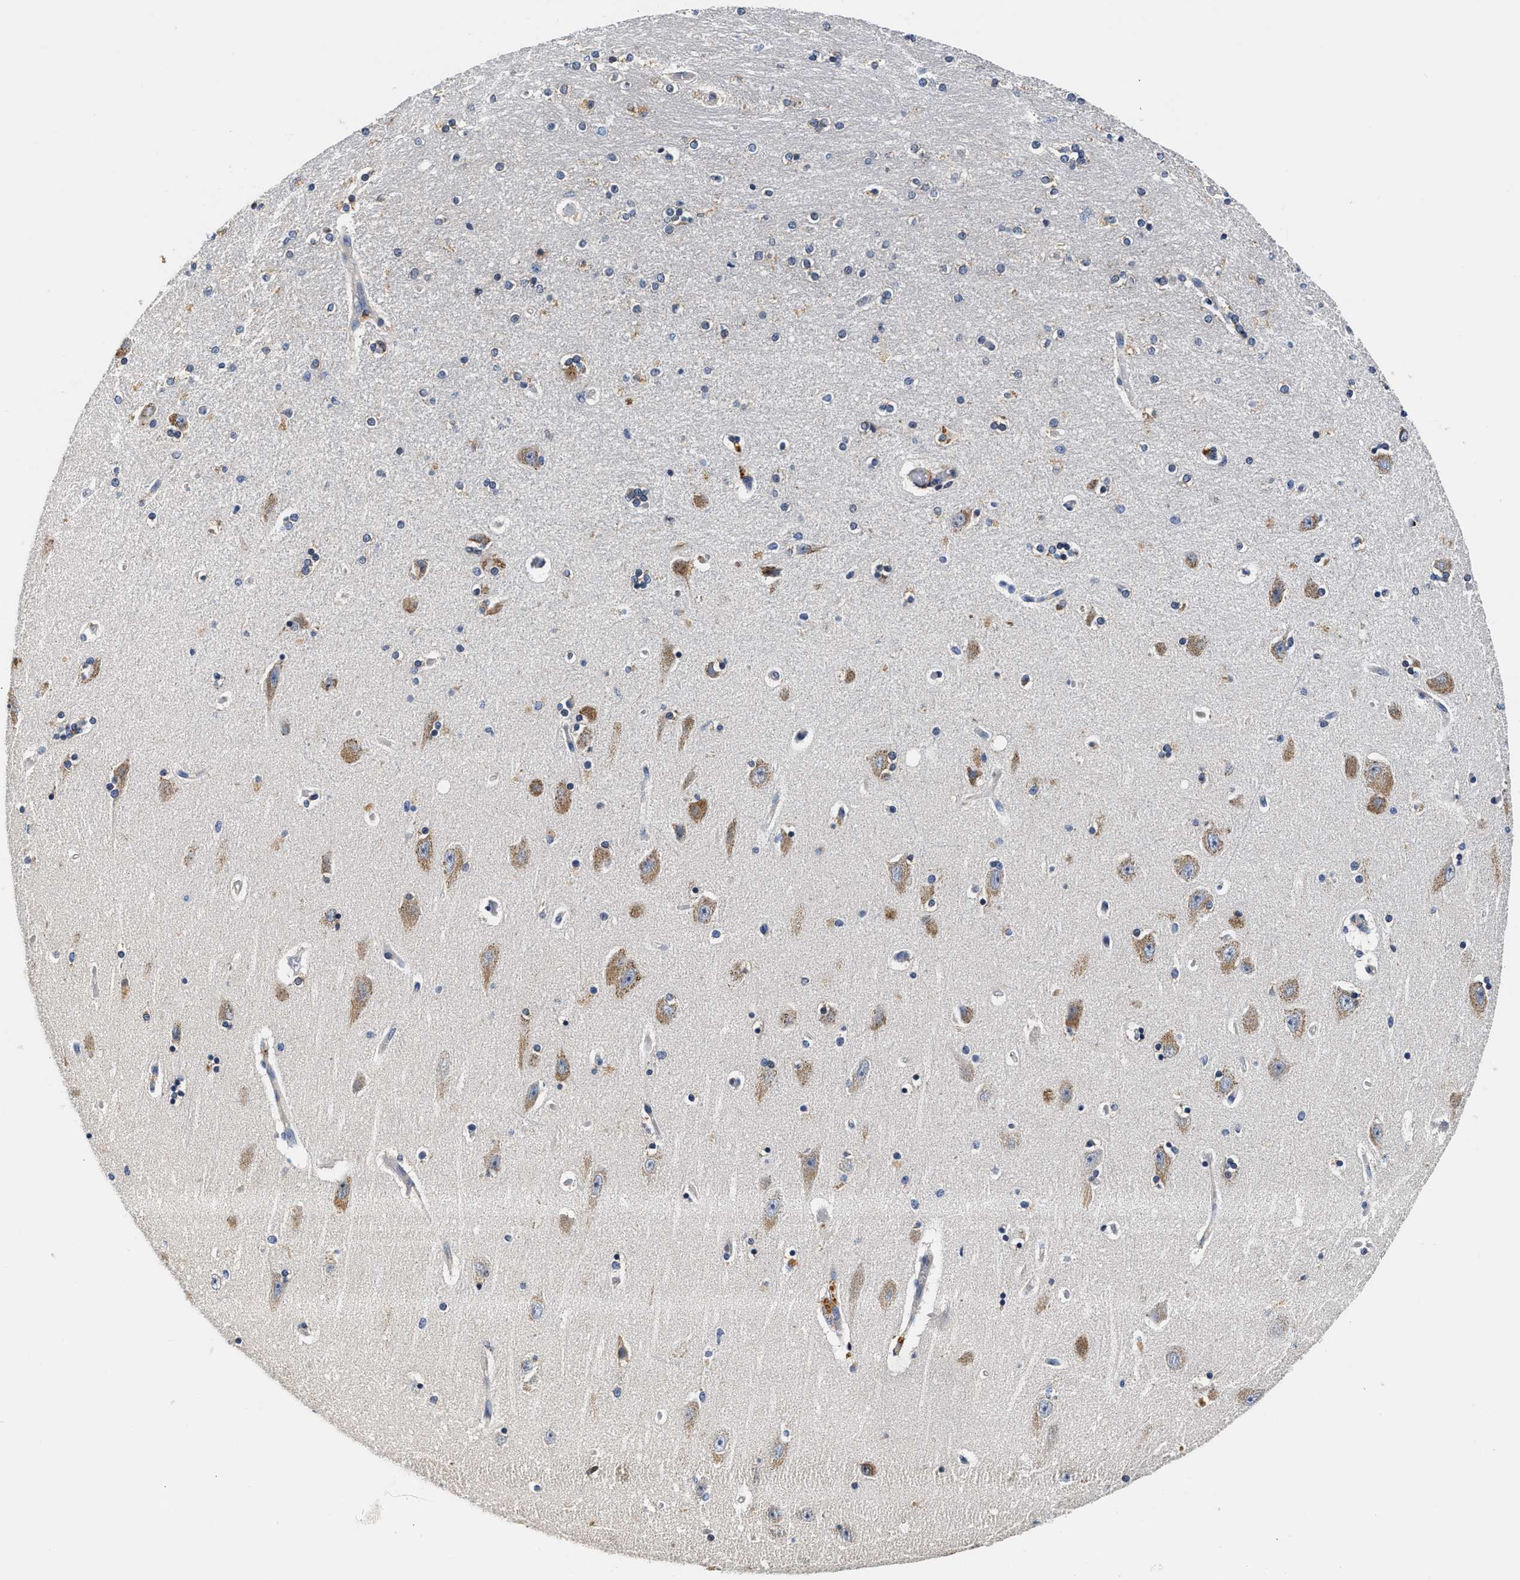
{"staining": {"intensity": "weak", "quantity": "<25%", "location": "cytoplasmic/membranous"}, "tissue": "hippocampus", "cell_type": "Glial cells", "image_type": "normal", "snomed": [{"axis": "morphology", "description": "Normal tissue, NOS"}, {"axis": "topography", "description": "Hippocampus"}], "caption": "The image shows no staining of glial cells in benign hippocampus.", "gene": "FAM185A", "patient": {"sex": "female", "age": 54}}